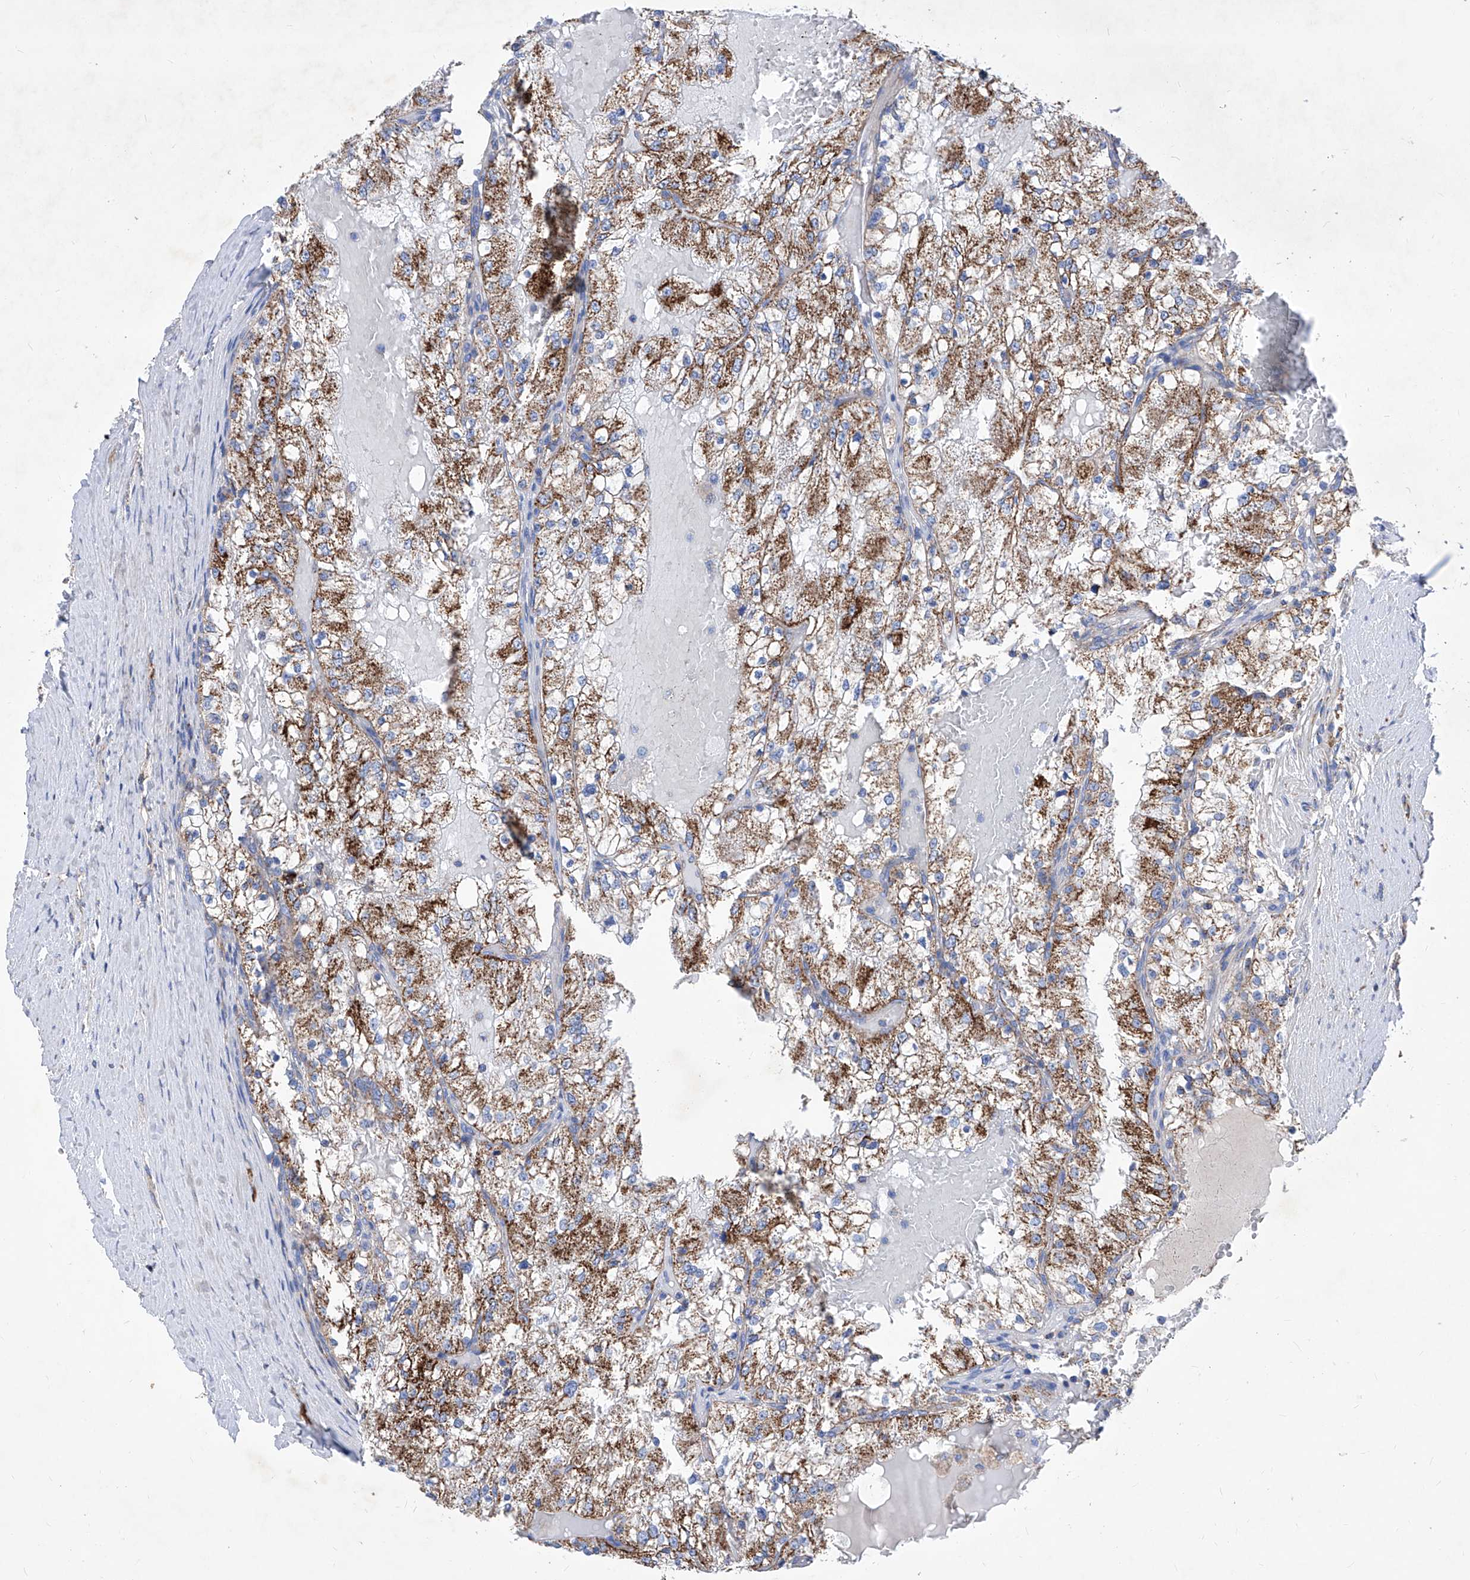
{"staining": {"intensity": "moderate", "quantity": ">75%", "location": "cytoplasmic/membranous"}, "tissue": "renal cancer", "cell_type": "Tumor cells", "image_type": "cancer", "snomed": [{"axis": "morphology", "description": "Normal tissue, NOS"}, {"axis": "morphology", "description": "Adenocarcinoma, NOS"}, {"axis": "topography", "description": "Kidney"}], "caption": "The photomicrograph exhibits a brown stain indicating the presence of a protein in the cytoplasmic/membranous of tumor cells in adenocarcinoma (renal).", "gene": "HRNR", "patient": {"sex": "male", "age": 68}}